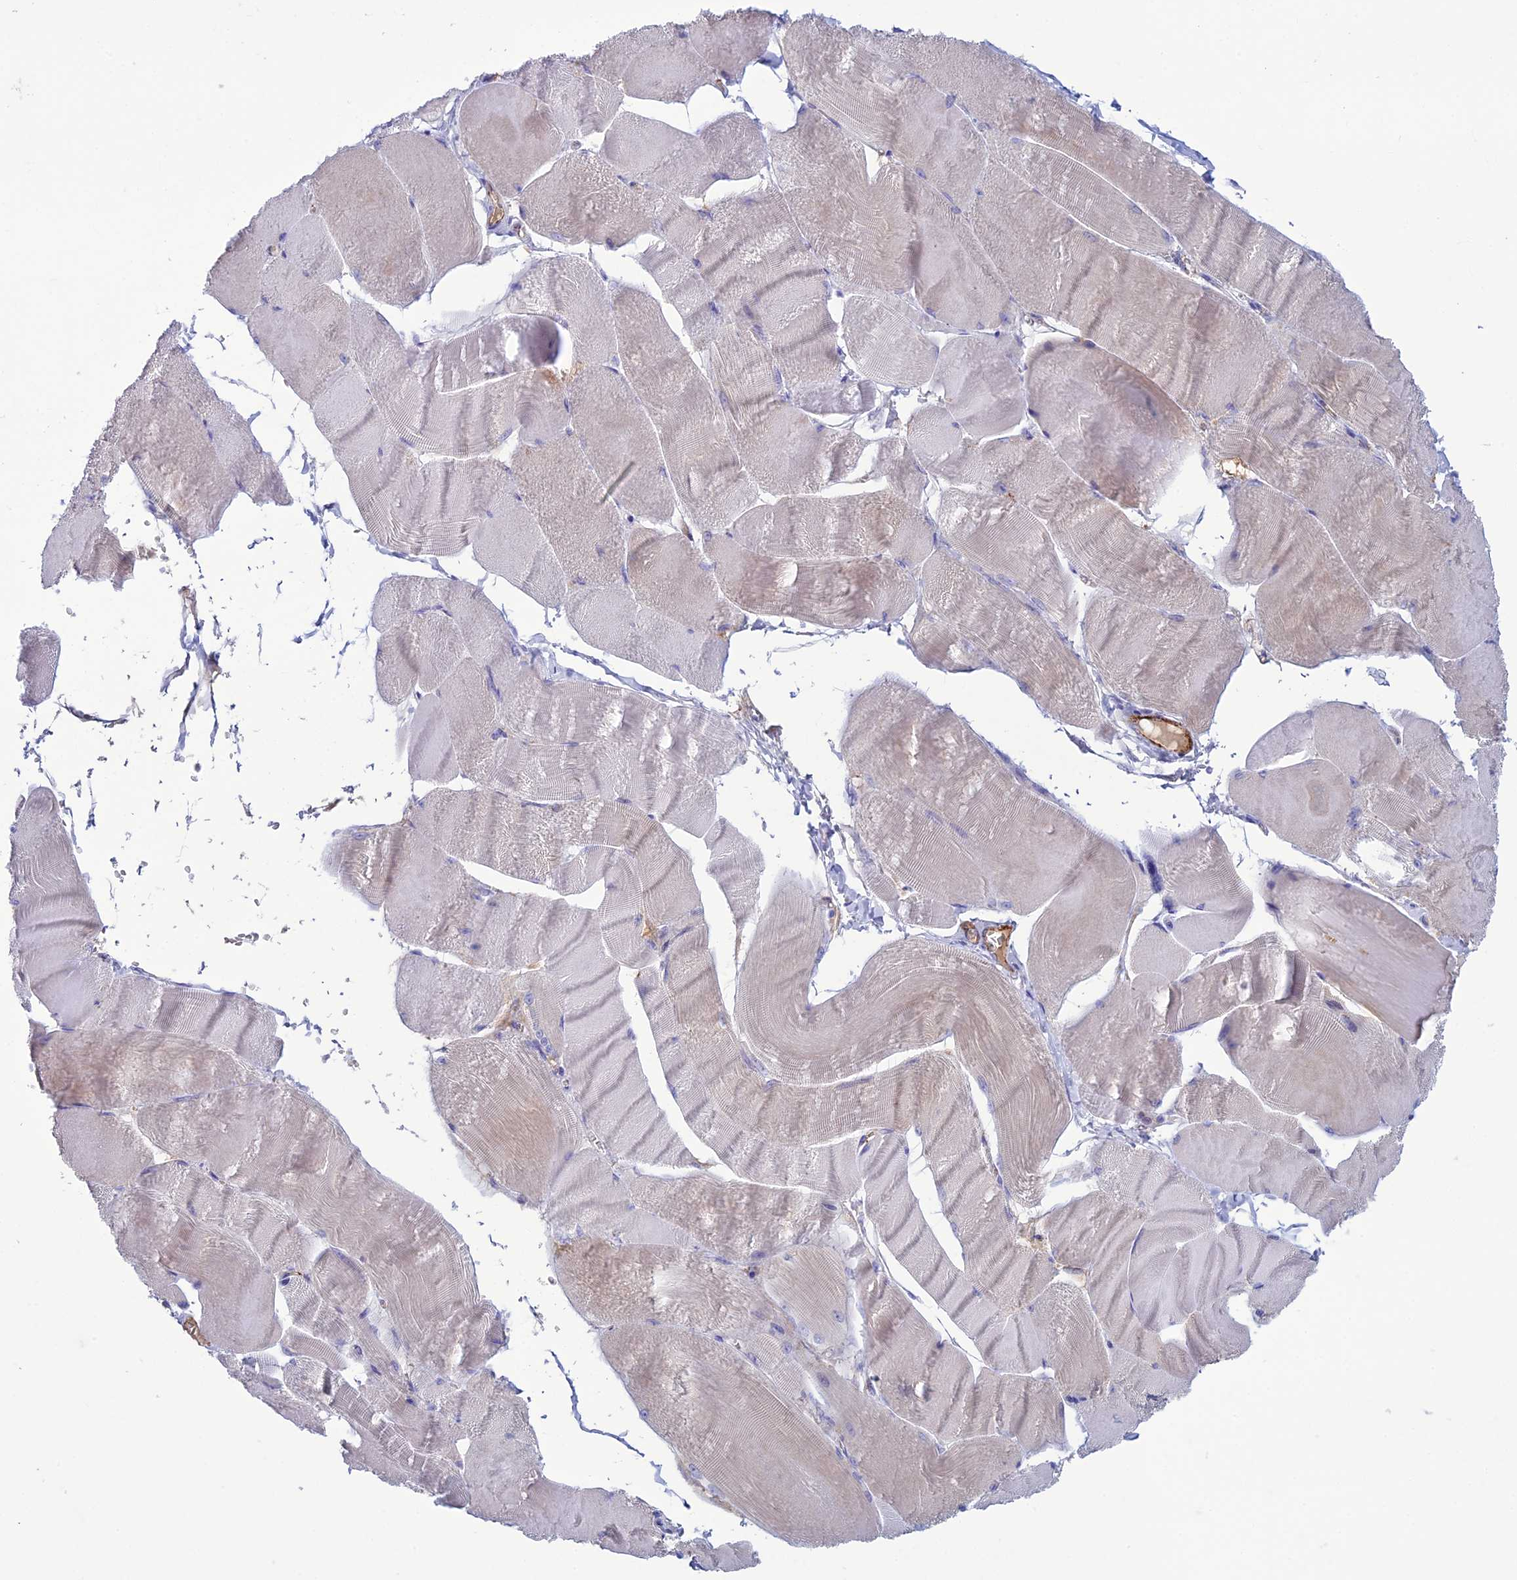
{"staining": {"intensity": "weak", "quantity": "<25%", "location": "cytoplasmic/membranous"}, "tissue": "skeletal muscle", "cell_type": "Myocytes", "image_type": "normal", "snomed": [{"axis": "morphology", "description": "Normal tissue, NOS"}, {"axis": "morphology", "description": "Basal cell carcinoma"}, {"axis": "topography", "description": "Skeletal muscle"}], "caption": "Skeletal muscle stained for a protein using IHC shows no staining myocytes.", "gene": "CDC42EP5", "patient": {"sex": "female", "age": 64}}